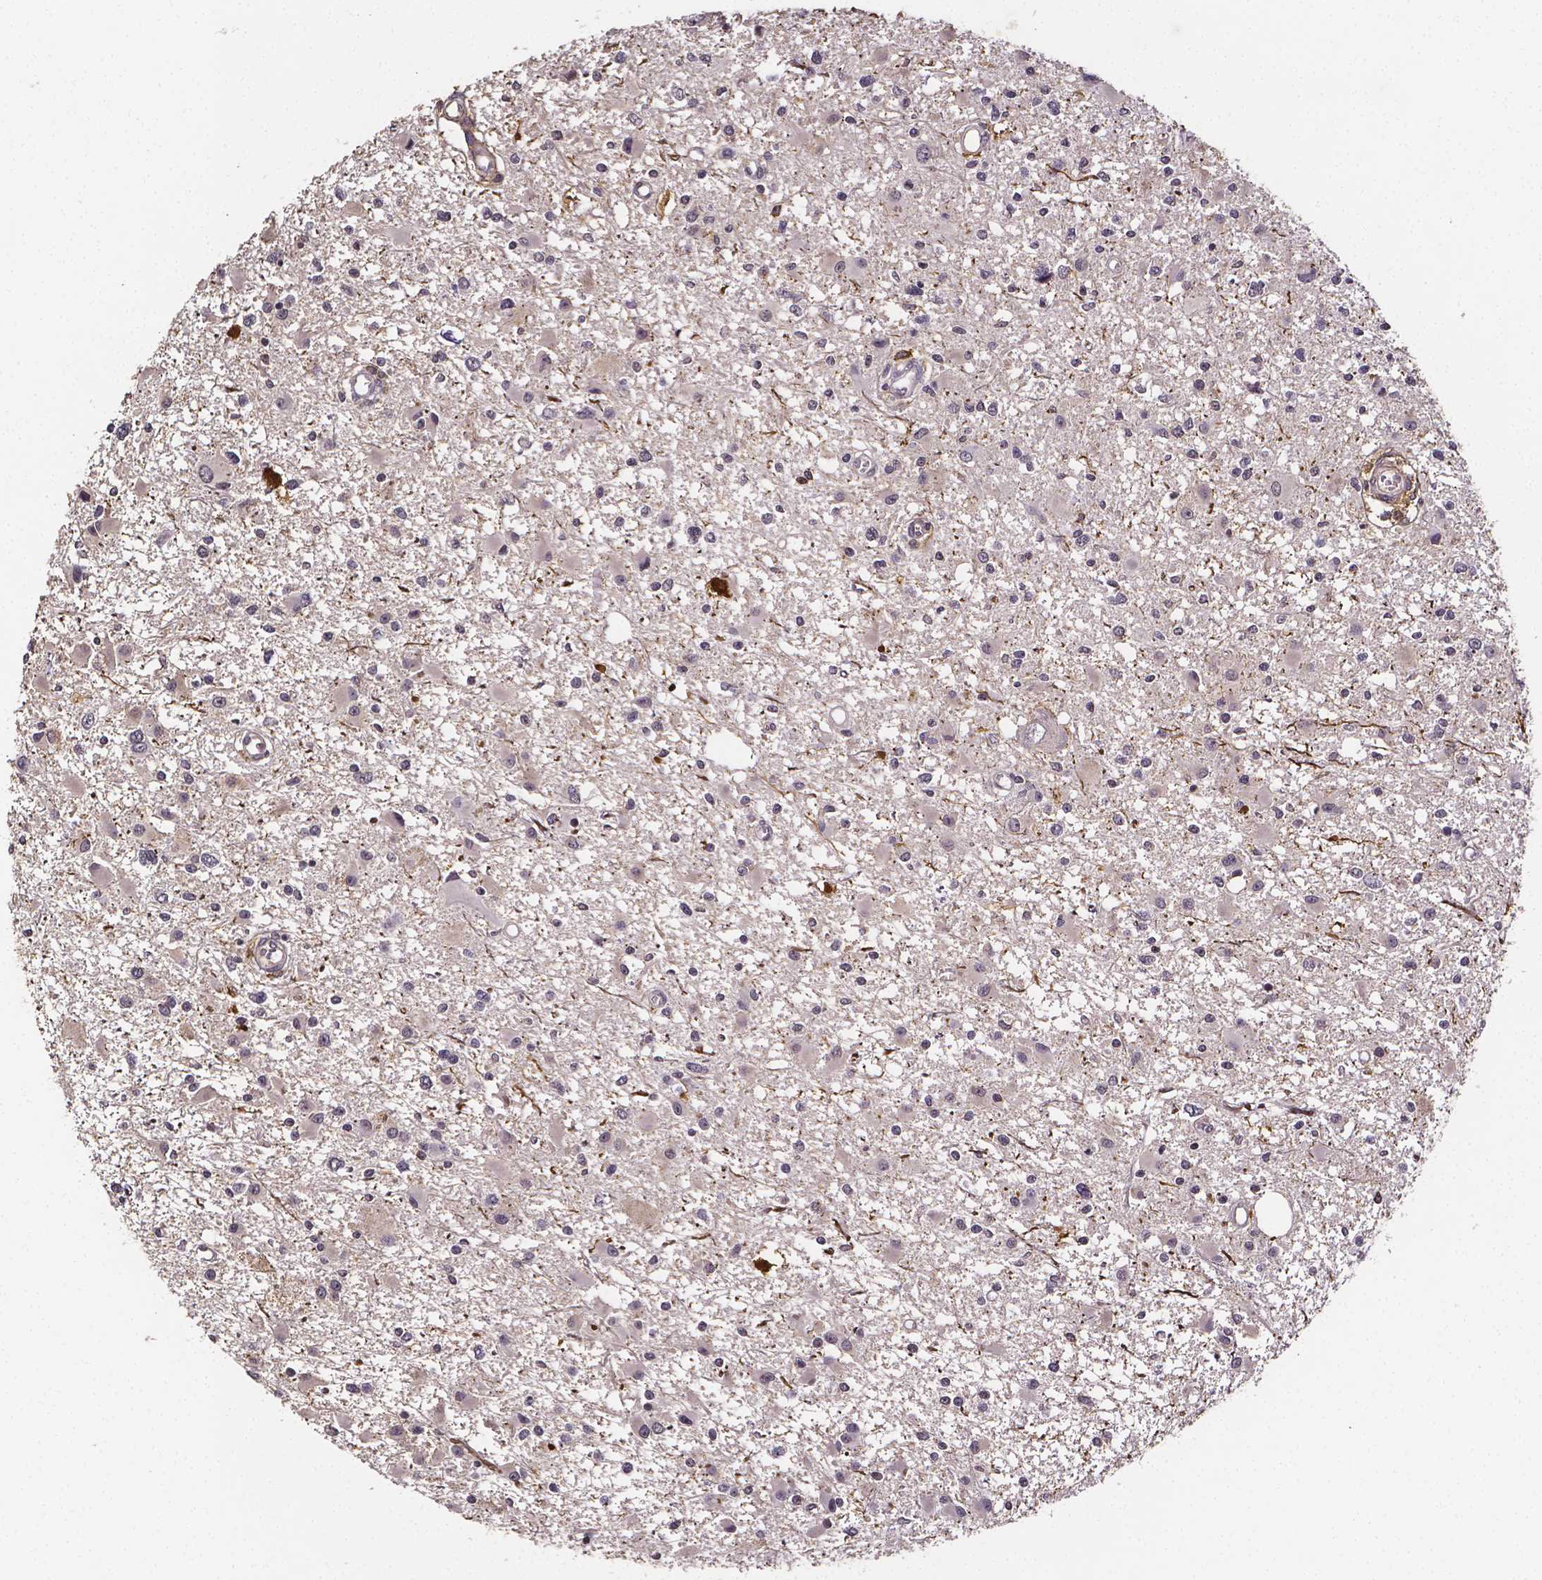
{"staining": {"intensity": "negative", "quantity": "none", "location": "none"}, "tissue": "glioma", "cell_type": "Tumor cells", "image_type": "cancer", "snomed": [{"axis": "morphology", "description": "Glioma, malignant, High grade"}, {"axis": "topography", "description": "Brain"}], "caption": "IHC of high-grade glioma (malignant) reveals no positivity in tumor cells.", "gene": "NRGN", "patient": {"sex": "male", "age": 54}}